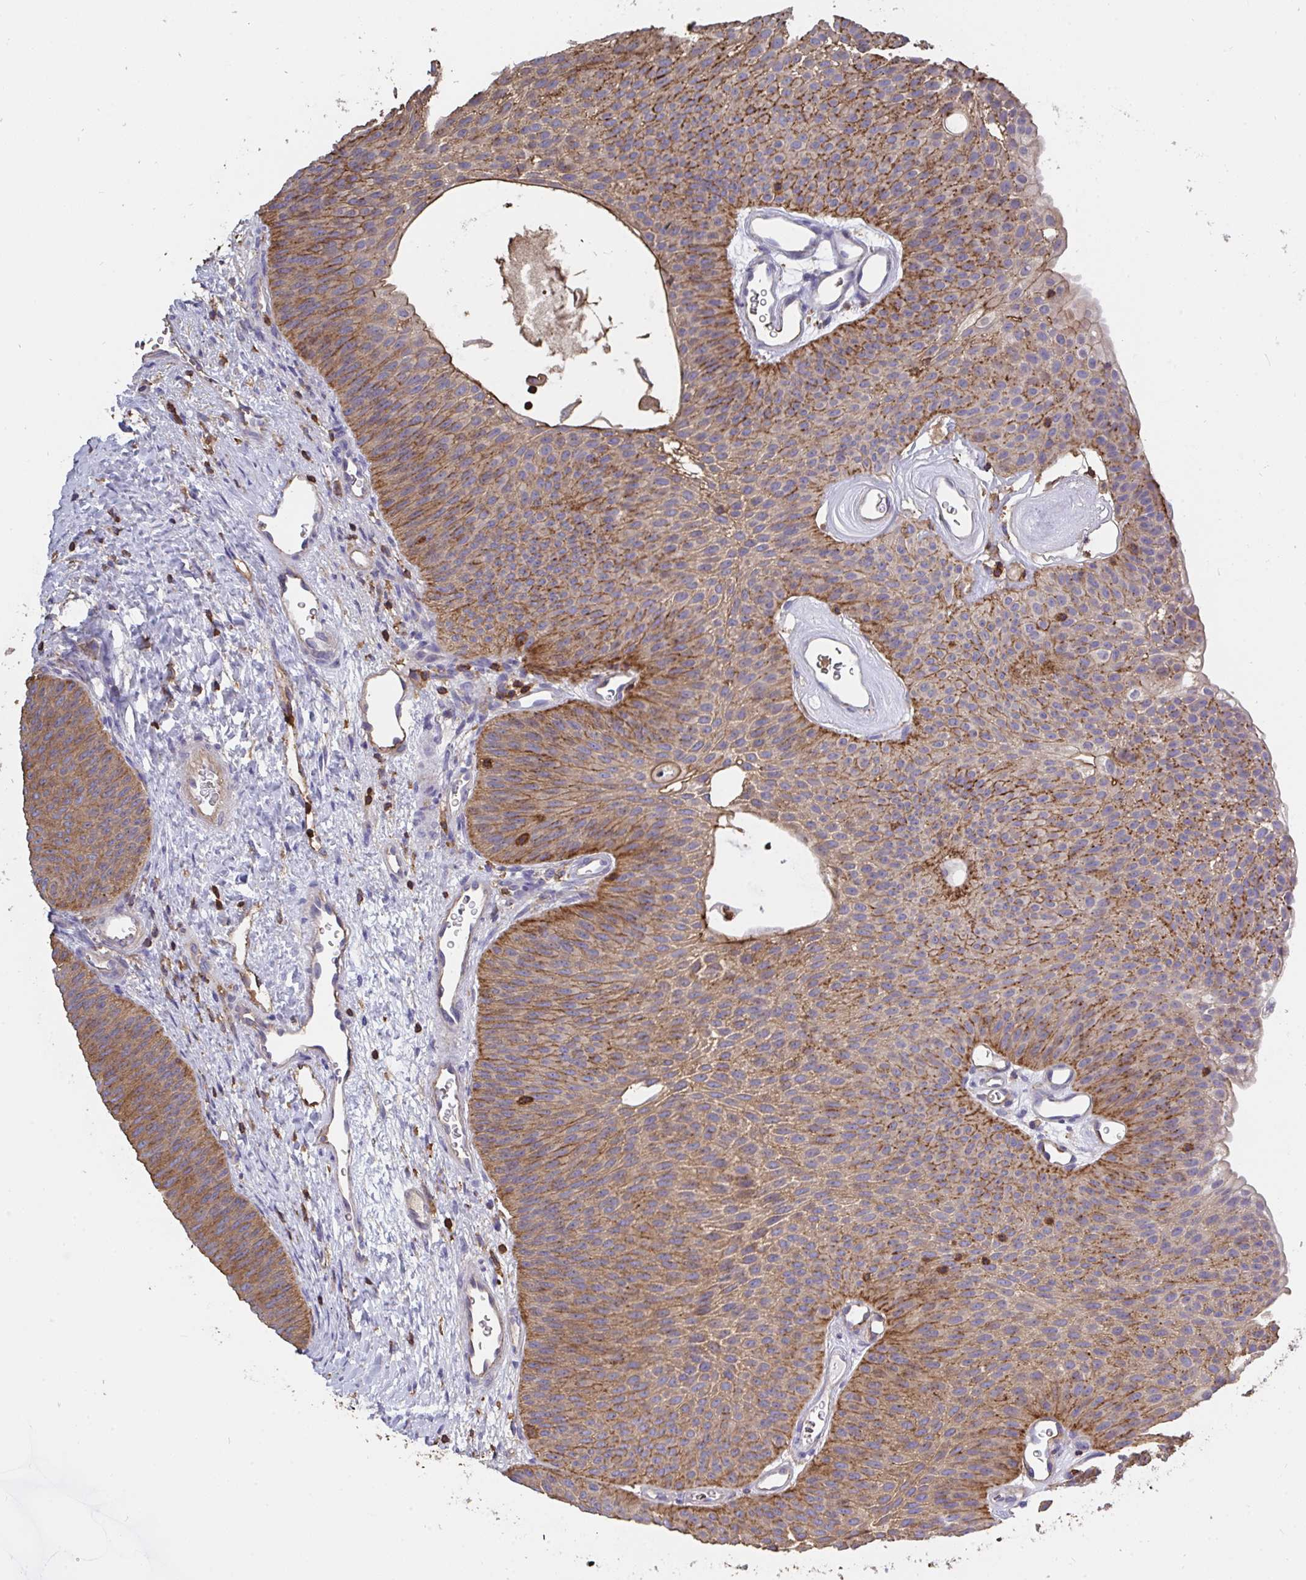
{"staining": {"intensity": "moderate", "quantity": ">75%", "location": "cytoplasmic/membranous"}, "tissue": "urothelial cancer", "cell_type": "Tumor cells", "image_type": "cancer", "snomed": [{"axis": "morphology", "description": "Urothelial carcinoma, Low grade"}, {"axis": "topography", "description": "Urinary bladder"}], "caption": "This is a histology image of IHC staining of low-grade urothelial carcinoma, which shows moderate staining in the cytoplasmic/membranous of tumor cells.", "gene": "CFL1", "patient": {"sex": "female", "age": 60}}